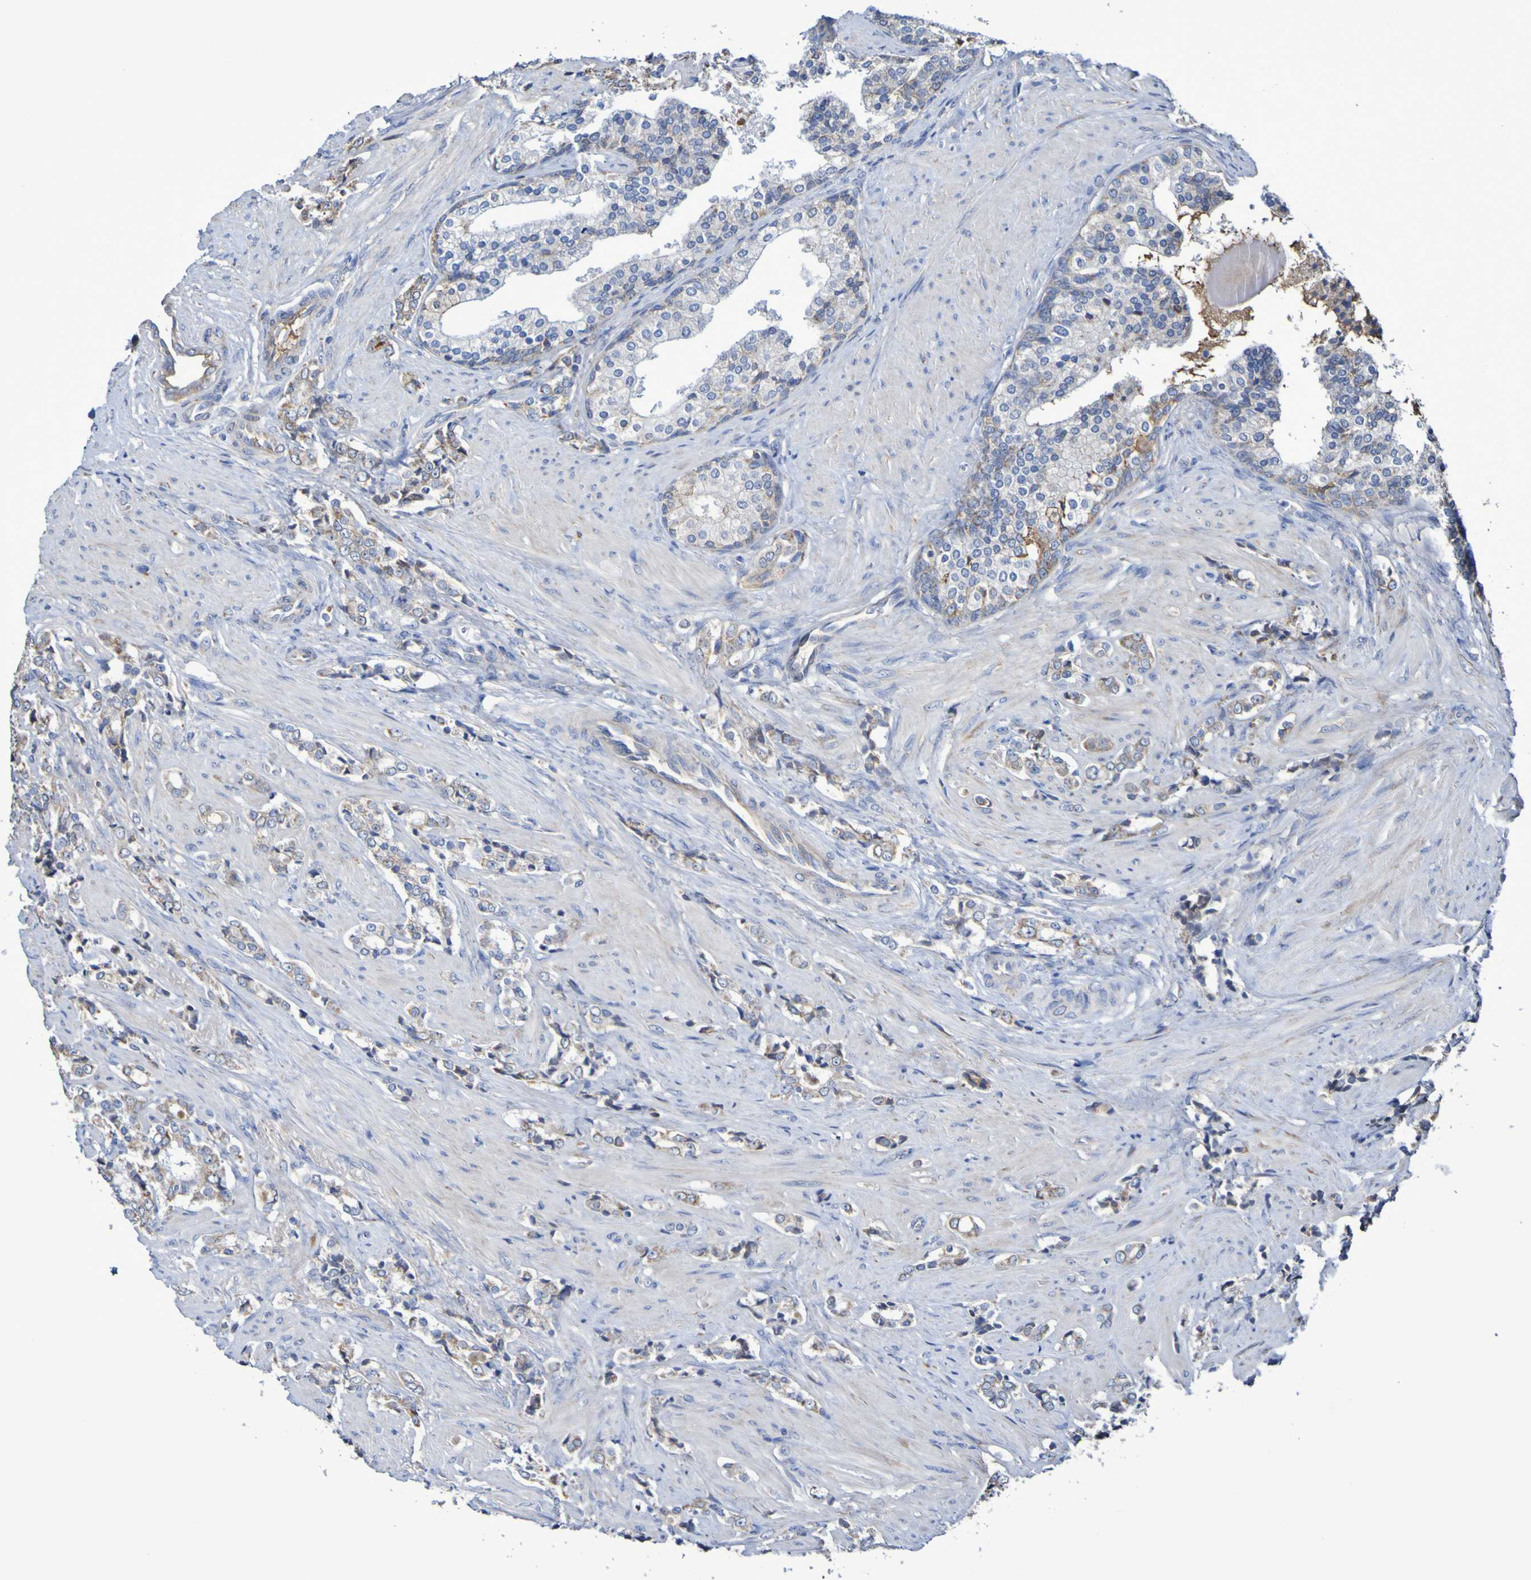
{"staining": {"intensity": "weak", "quantity": "<25%", "location": "cytoplasmic/membranous"}, "tissue": "prostate cancer", "cell_type": "Tumor cells", "image_type": "cancer", "snomed": [{"axis": "morphology", "description": "Adenocarcinoma, Low grade"}, {"axis": "topography", "description": "Prostate"}], "caption": "Tumor cells are negative for protein expression in human prostate low-grade adenocarcinoma.", "gene": "CNTN2", "patient": {"sex": "male", "age": 60}}